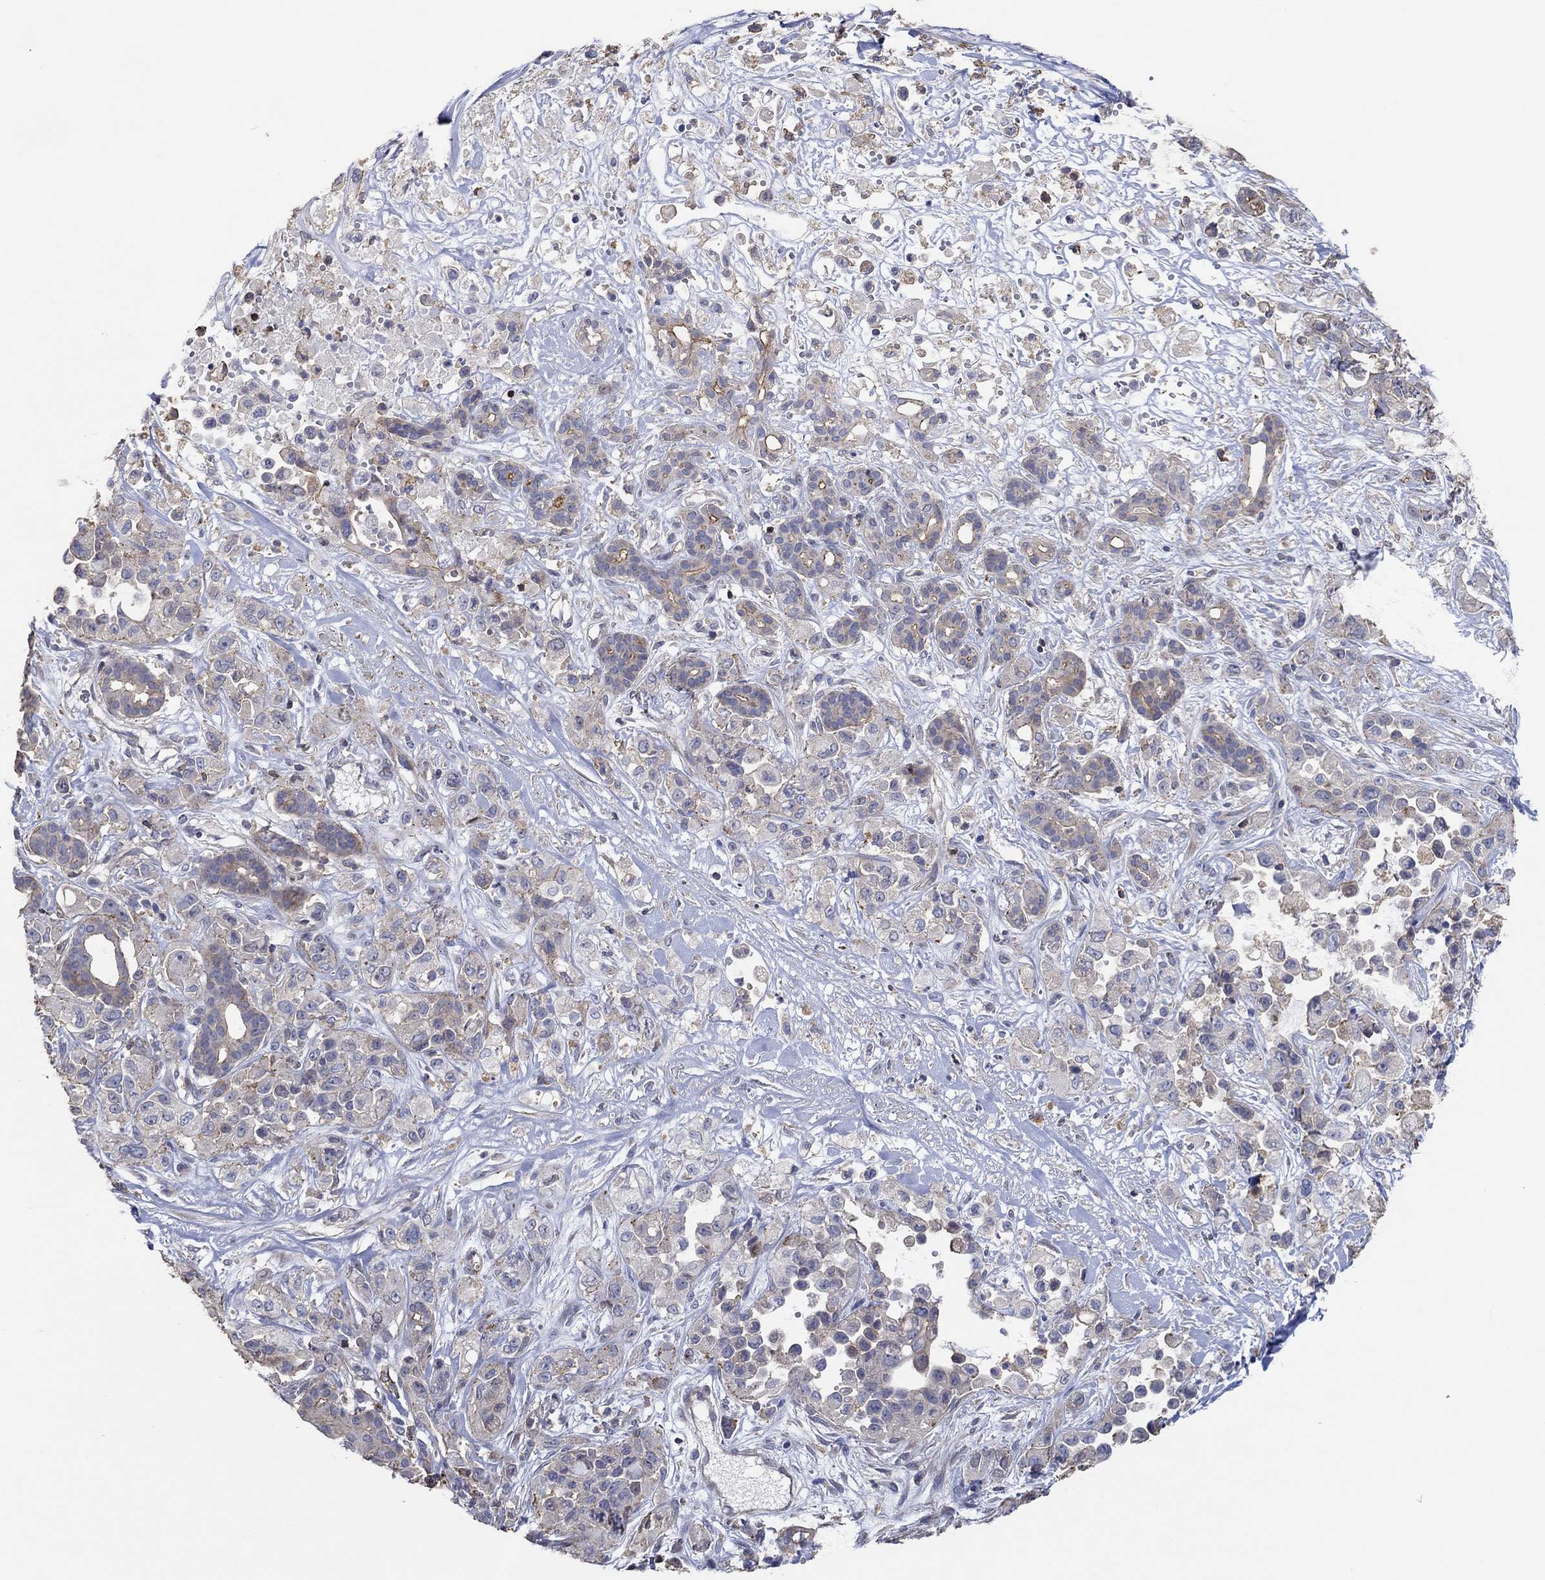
{"staining": {"intensity": "strong", "quantity": "<25%", "location": "cytoplasmic/membranous"}, "tissue": "pancreatic cancer", "cell_type": "Tumor cells", "image_type": "cancer", "snomed": [{"axis": "morphology", "description": "Adenocarcinoma, NOS"}, {"axis": "topography", "description": "Pancreas"}], "caption": "Pancreatic cancer stained for a protein reveals strong cytoplasmic/membranous positivity in tumor cells.", "gene": "TNFAIP8L3", "patient": {"sex": "male", "age": 44}}